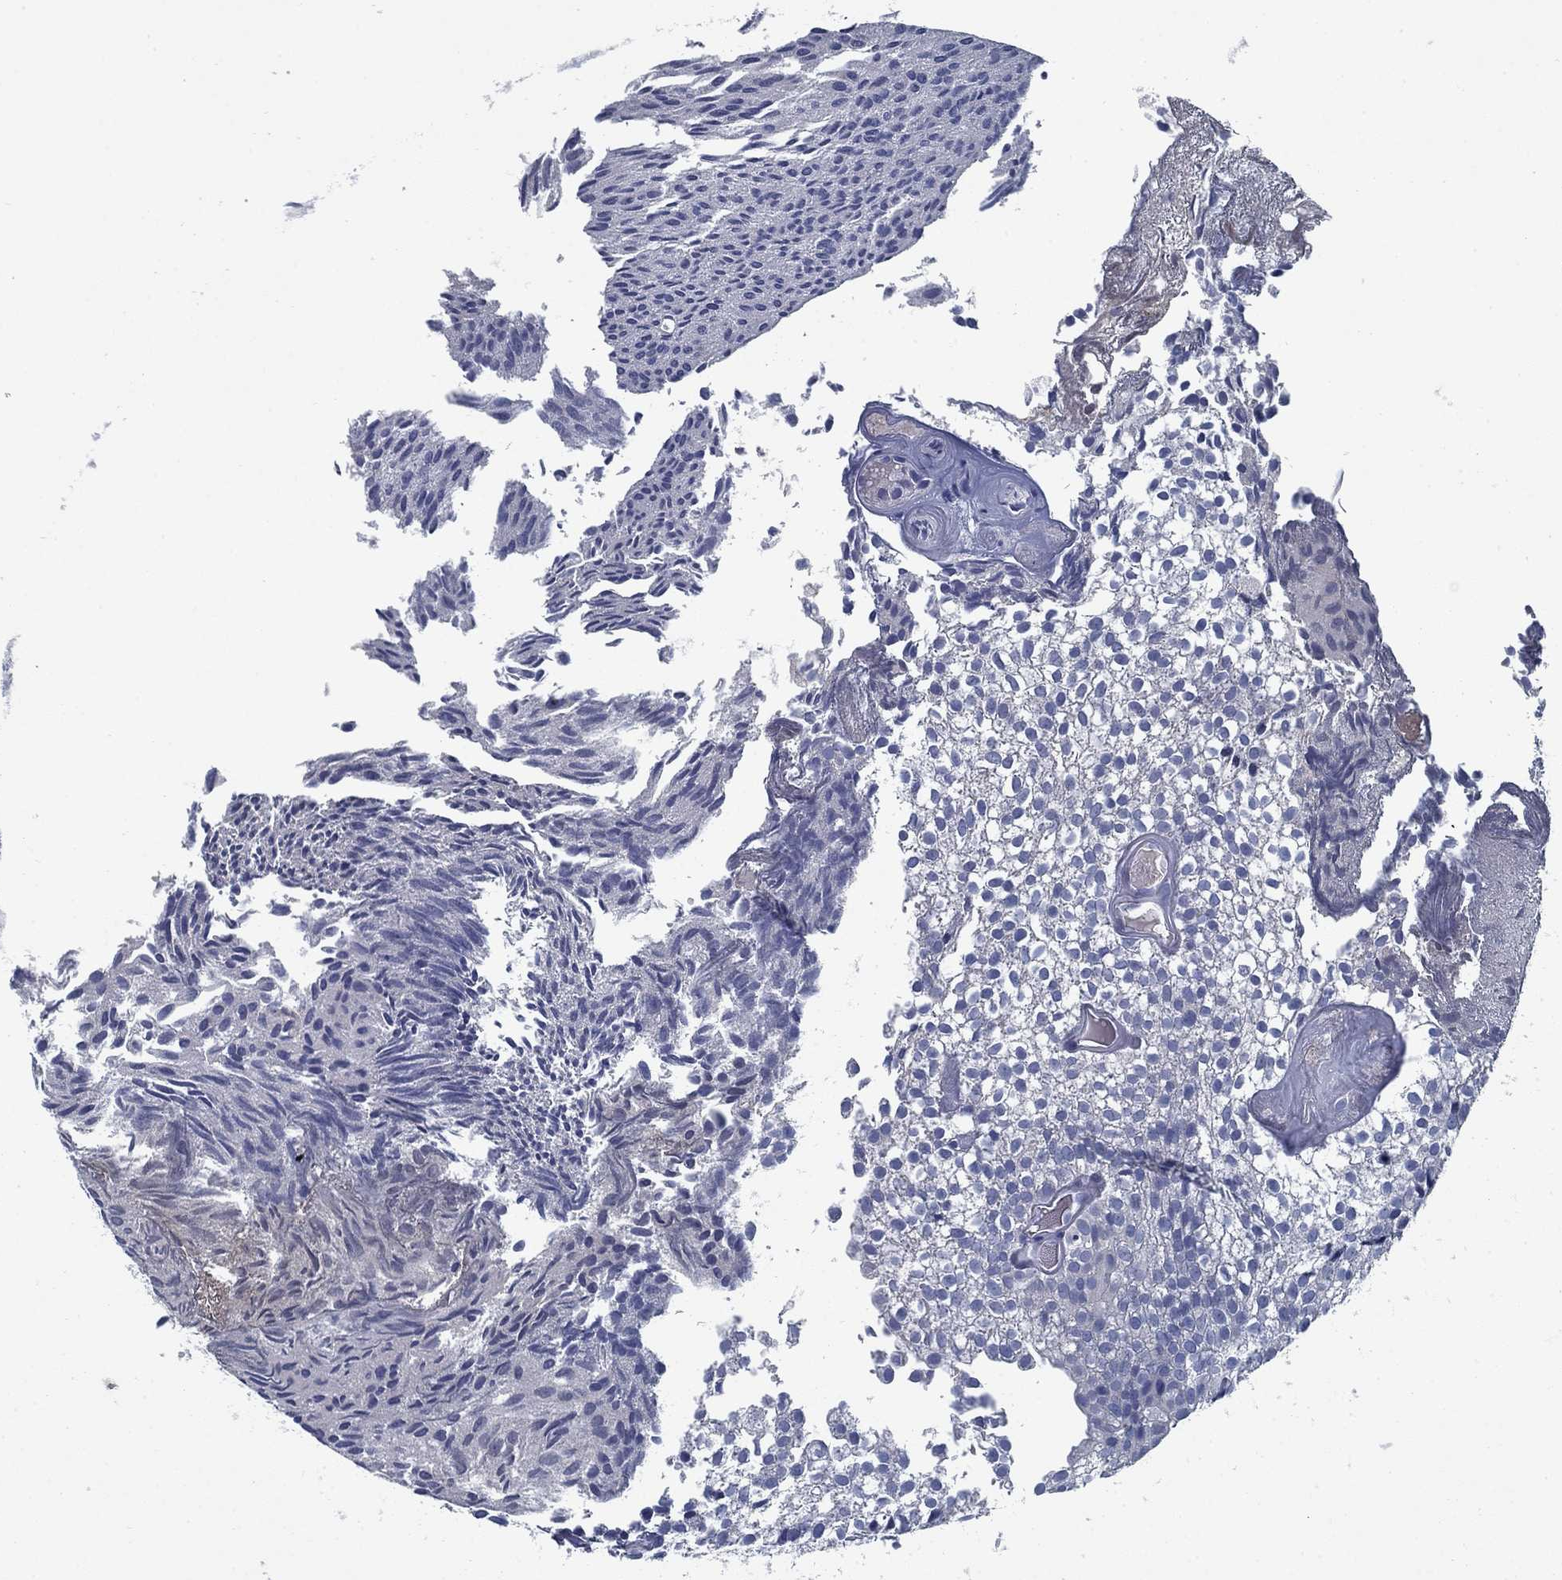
{"staining": {"intensity": "negative", "quantity": "none", "location": "none"}, "tissue": "urothelial cancer", "cell_type": "Tumor cells", "image_type": "cancer", "snomed": [{"axis": "morphology", "description": "Urothelial carcinoma, Low grade"}, {"axis": "topography", "description": "Urinary bladder"}], "caption": "Urothelial carcinoma (low-grade) stained for a protein using immunohistochemistry (IHC) displays no positivity tumor cells.", "gene": "PNMA8A", "patient": {"sex": "male", "age": 89}}